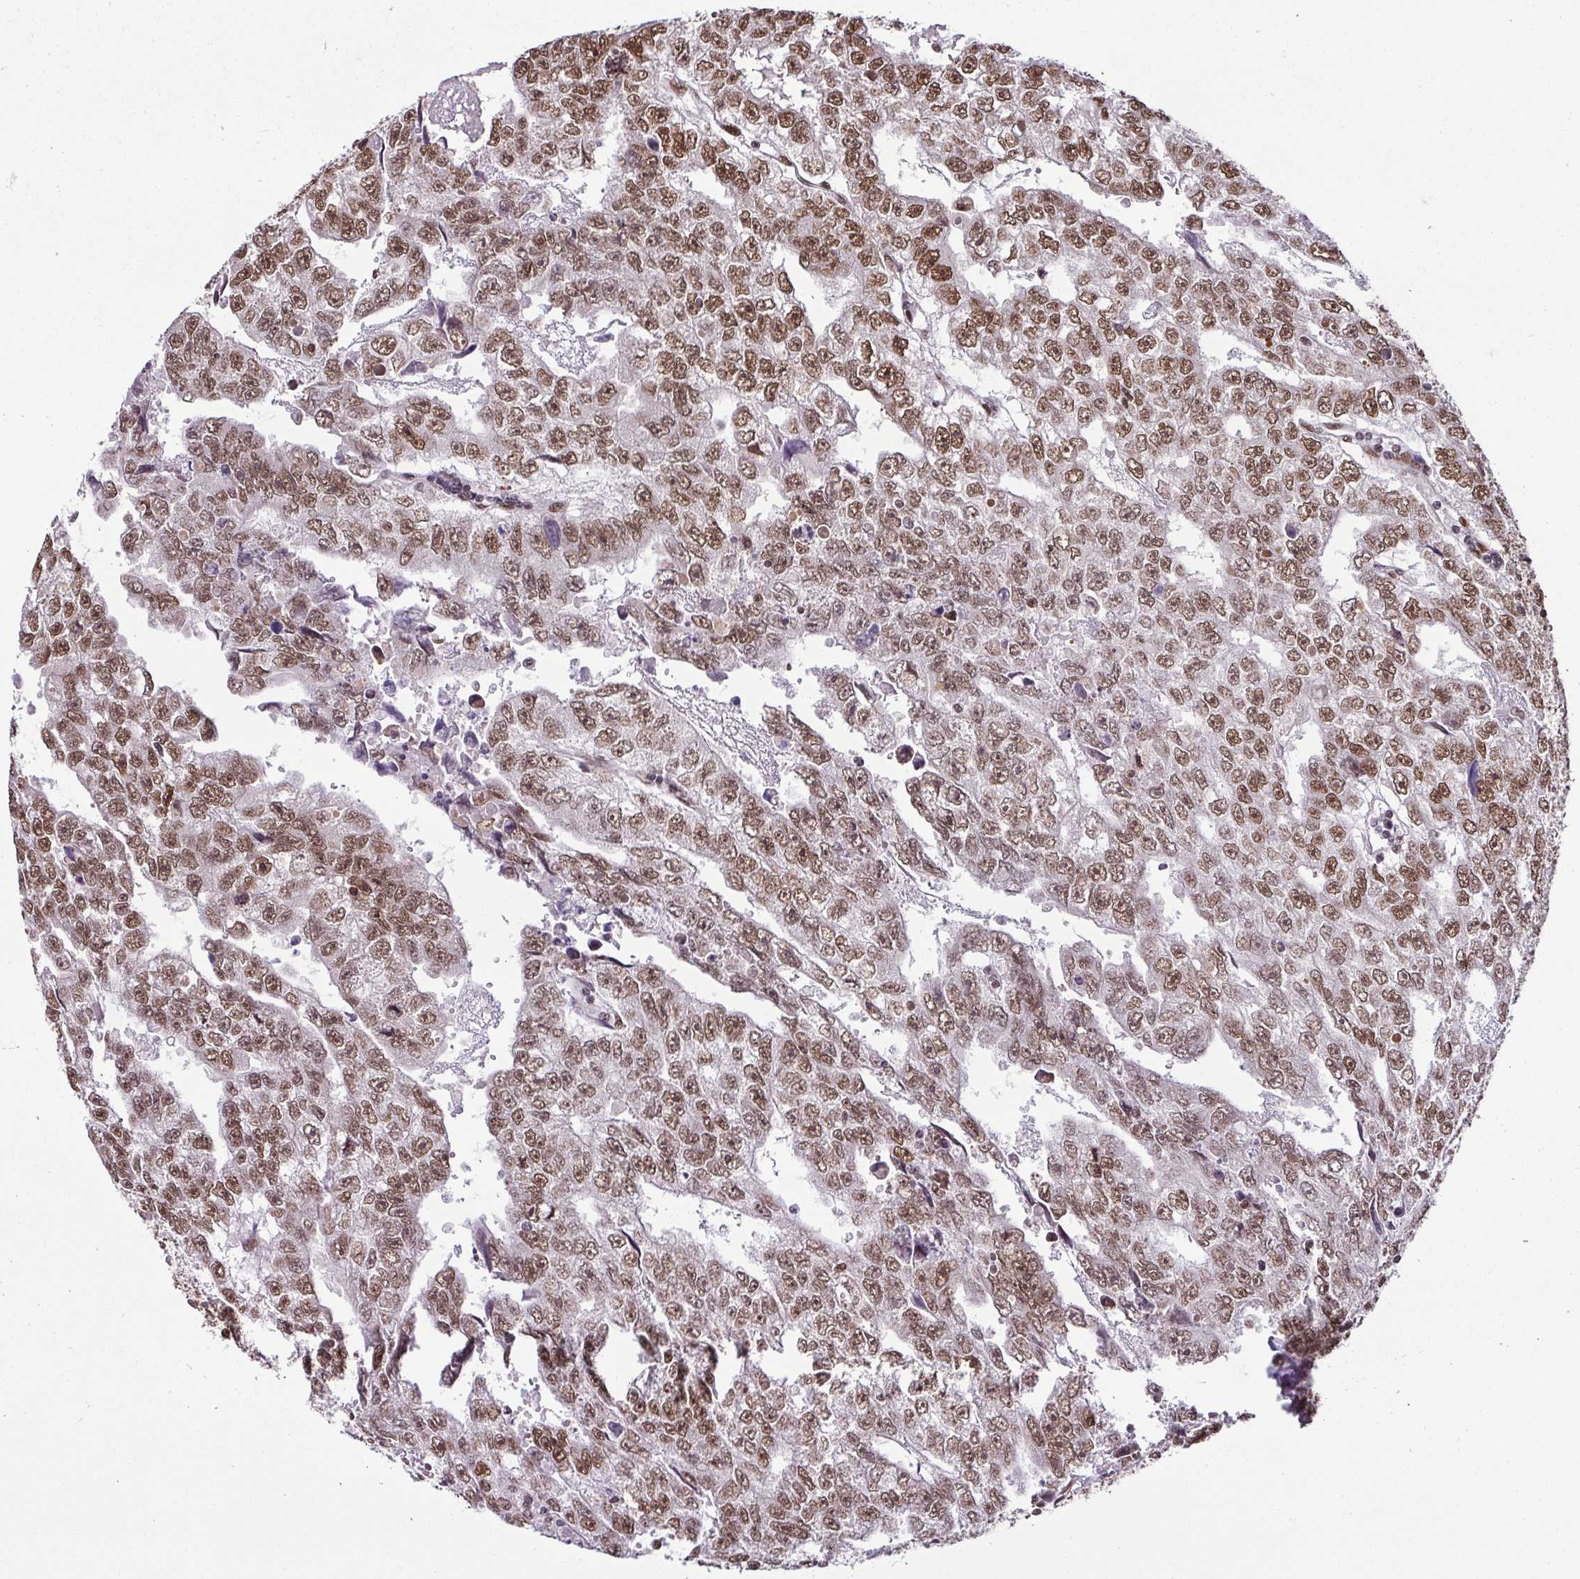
{"staining": {"intensity": "moderate", "quantity": ">75%", "location": "nuclear"}, "tissue": "testis cancer", "cell_type": "Tumor cells", "image_type": "cancer", "snomed": [{"axis": "morphology", "description": "Carcinoma, Embryonal, NOS"}, {"axis": "topography", "description": "Testis"}], "caption": "Protein staining displays moderate nuclear staining in approximately >75% of tumor cells in testis cancer.", "gene": "PGAP4", "patient": {"sex": "male", "age": 20}}